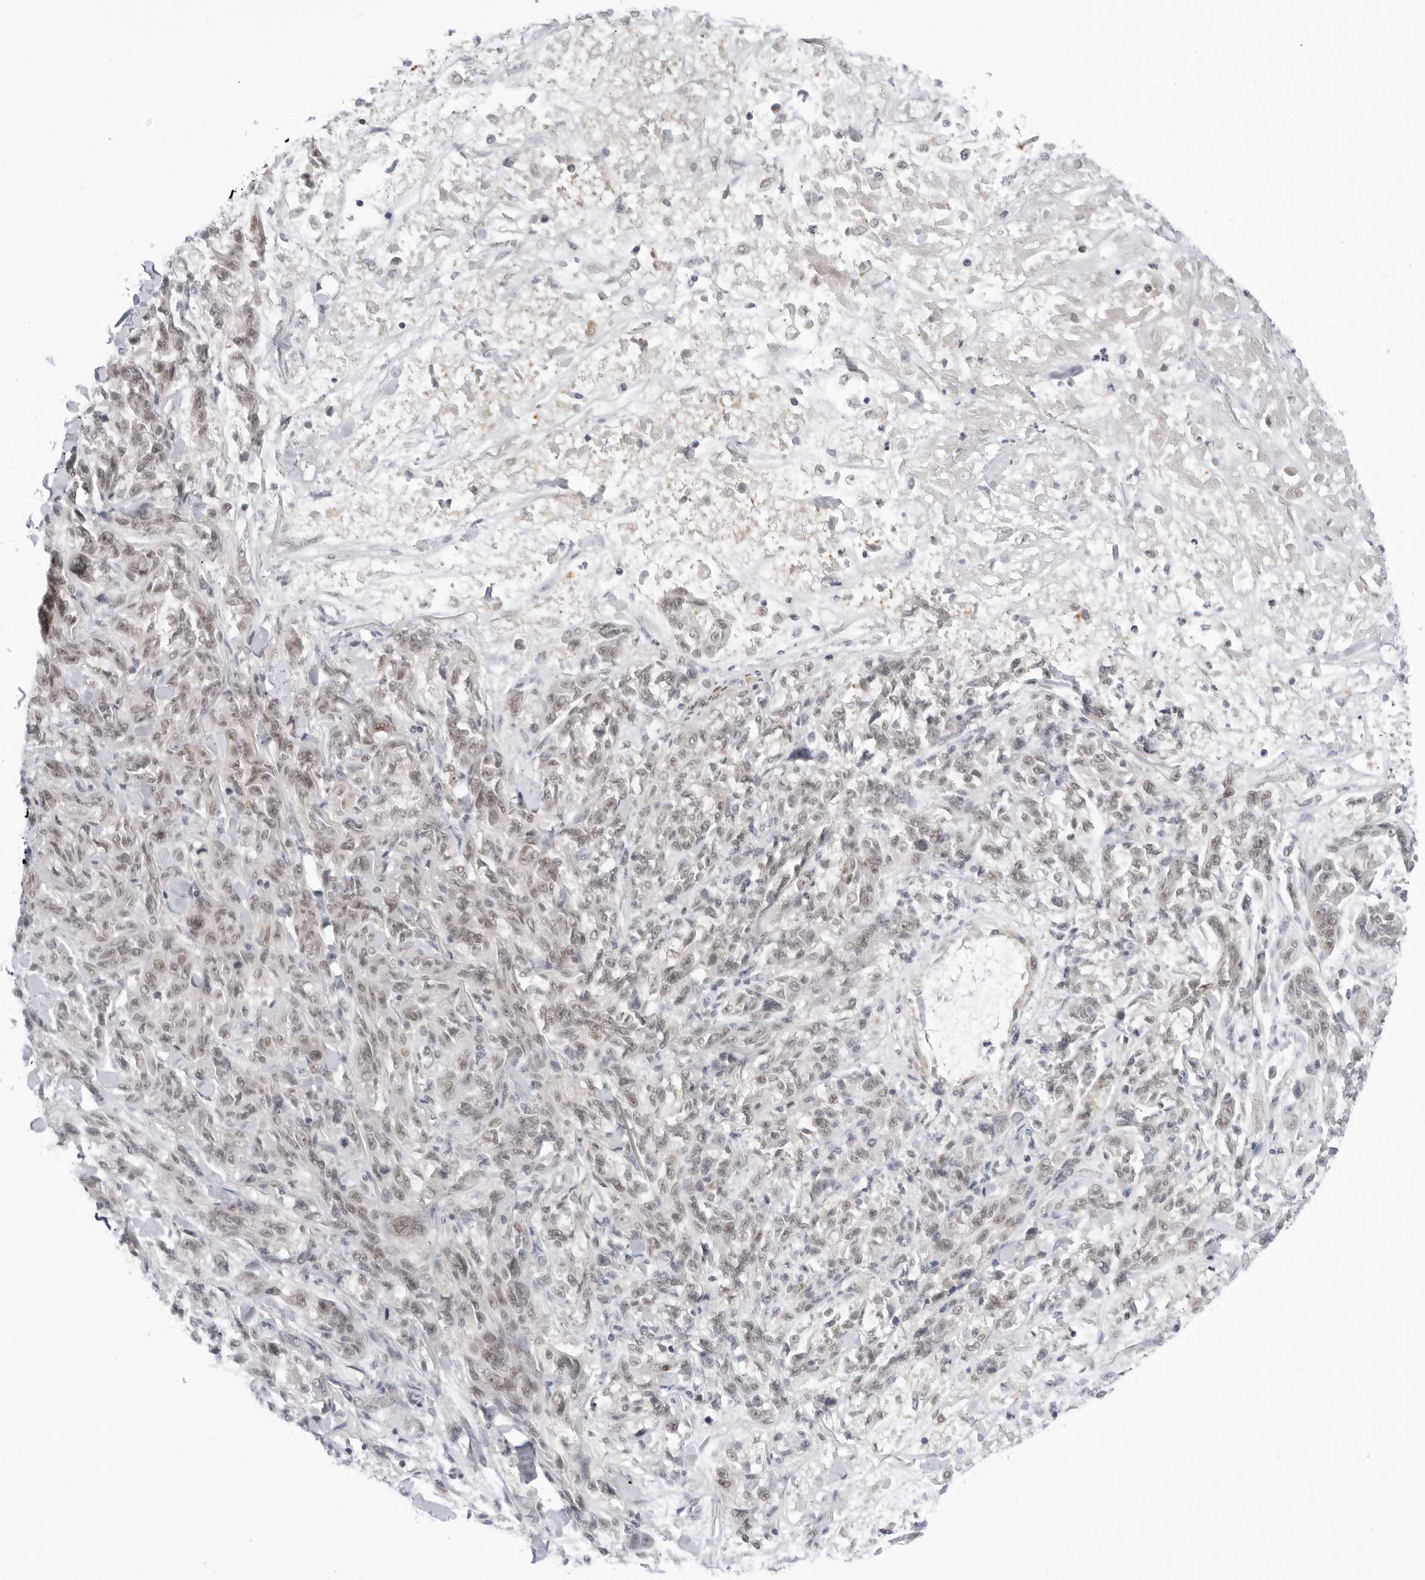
{"staining": {"intensity": "weak", "quantity": "<25%", "location": "nuclear"}, "tissue": "melanoma", "cell_type": "Tumor cells", "image_type": "cancer", "snomed": [{"axis": "morphology", "description": "Malignant melanoma, NOS"}, {"axis": "topography", "description": "Skin"}], "caption": "Immunohistochemistry (IHC) histopathology image of melanoma stained for a protein (brown), which shows no expression in tumor cells.", "gene": "SUGCT", "patient": {"sex": "male", "age": 53}}